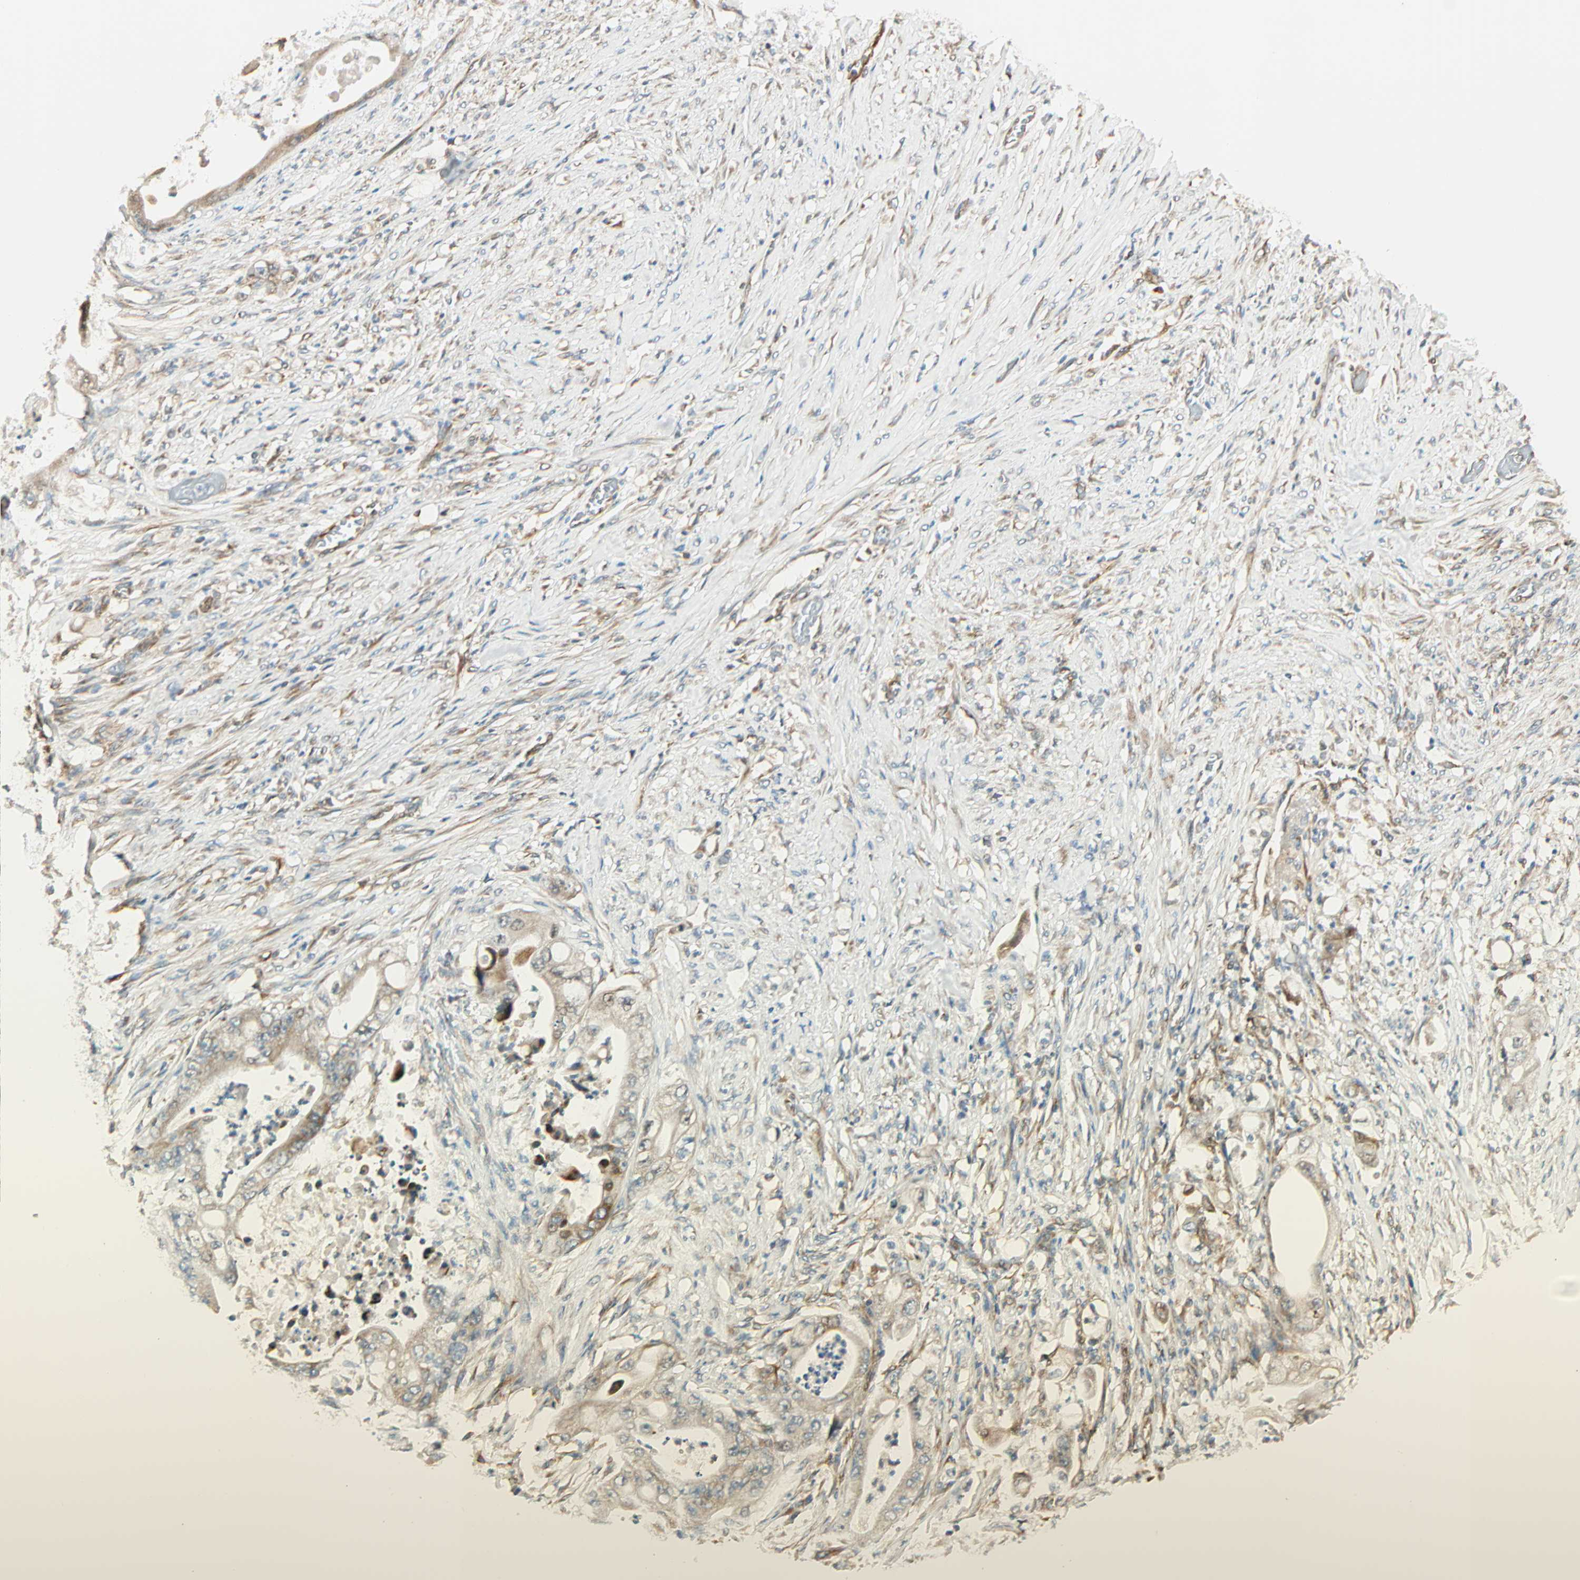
{"staining": {"intensity": "moderate", "quantity": ">75%", "location": "cytoplasmic/membranous"}, "tissue": "stomach cancer", "cell_type": "Tumor cells", "image_type": "cancer", "snomed": [{"axis": "morphology", "description": "Adenocarcinoma, NOS"}, {"axis": "topography", "description": "Stomach"}], "caption": "Protein expression analysis of adenocarcinoma (stomach) demonstrates moderate cytoplasmic/membranous staining in about >75% of tumor cells.", "gene": "PNPLA6", "patient": {"sex": "female", "age": 73}}